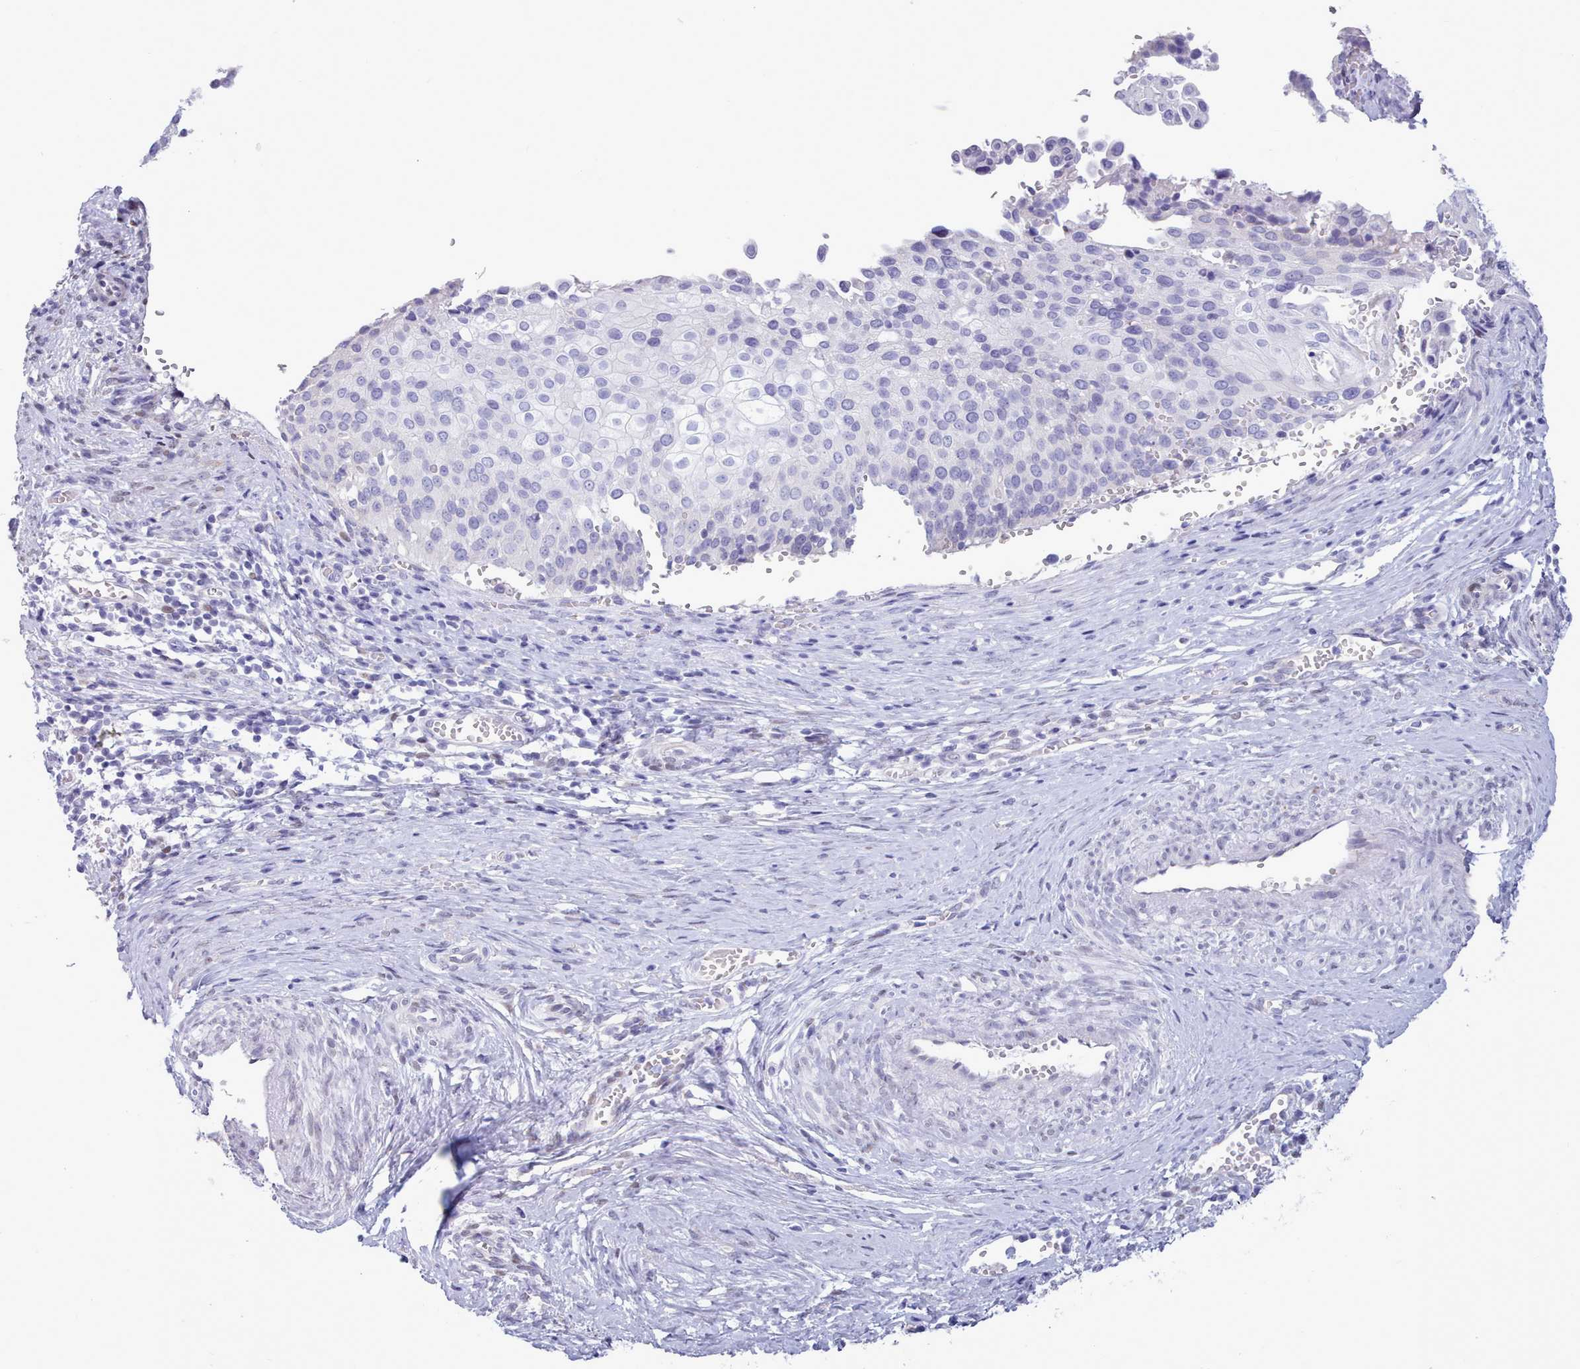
{"staining": {"intensity": "negative", "quantity": "none", "location": "none"}, "tissue": "cervical cancer", "cell_type": "Tumor cells", "image_type": "cancer", "snomed": [{"axis": "morphology", "description": "Squamous cell carcinoma, NOS"}, {"axis": "topography", "description": "Cervix"}], "caption": "DAB immunohistochemical staining of cervical squamous cell carcinoma reveals no significant staining in tumor cells.", "gene": "TMEM253", "patient": {"sex": "female", "age": 44}}